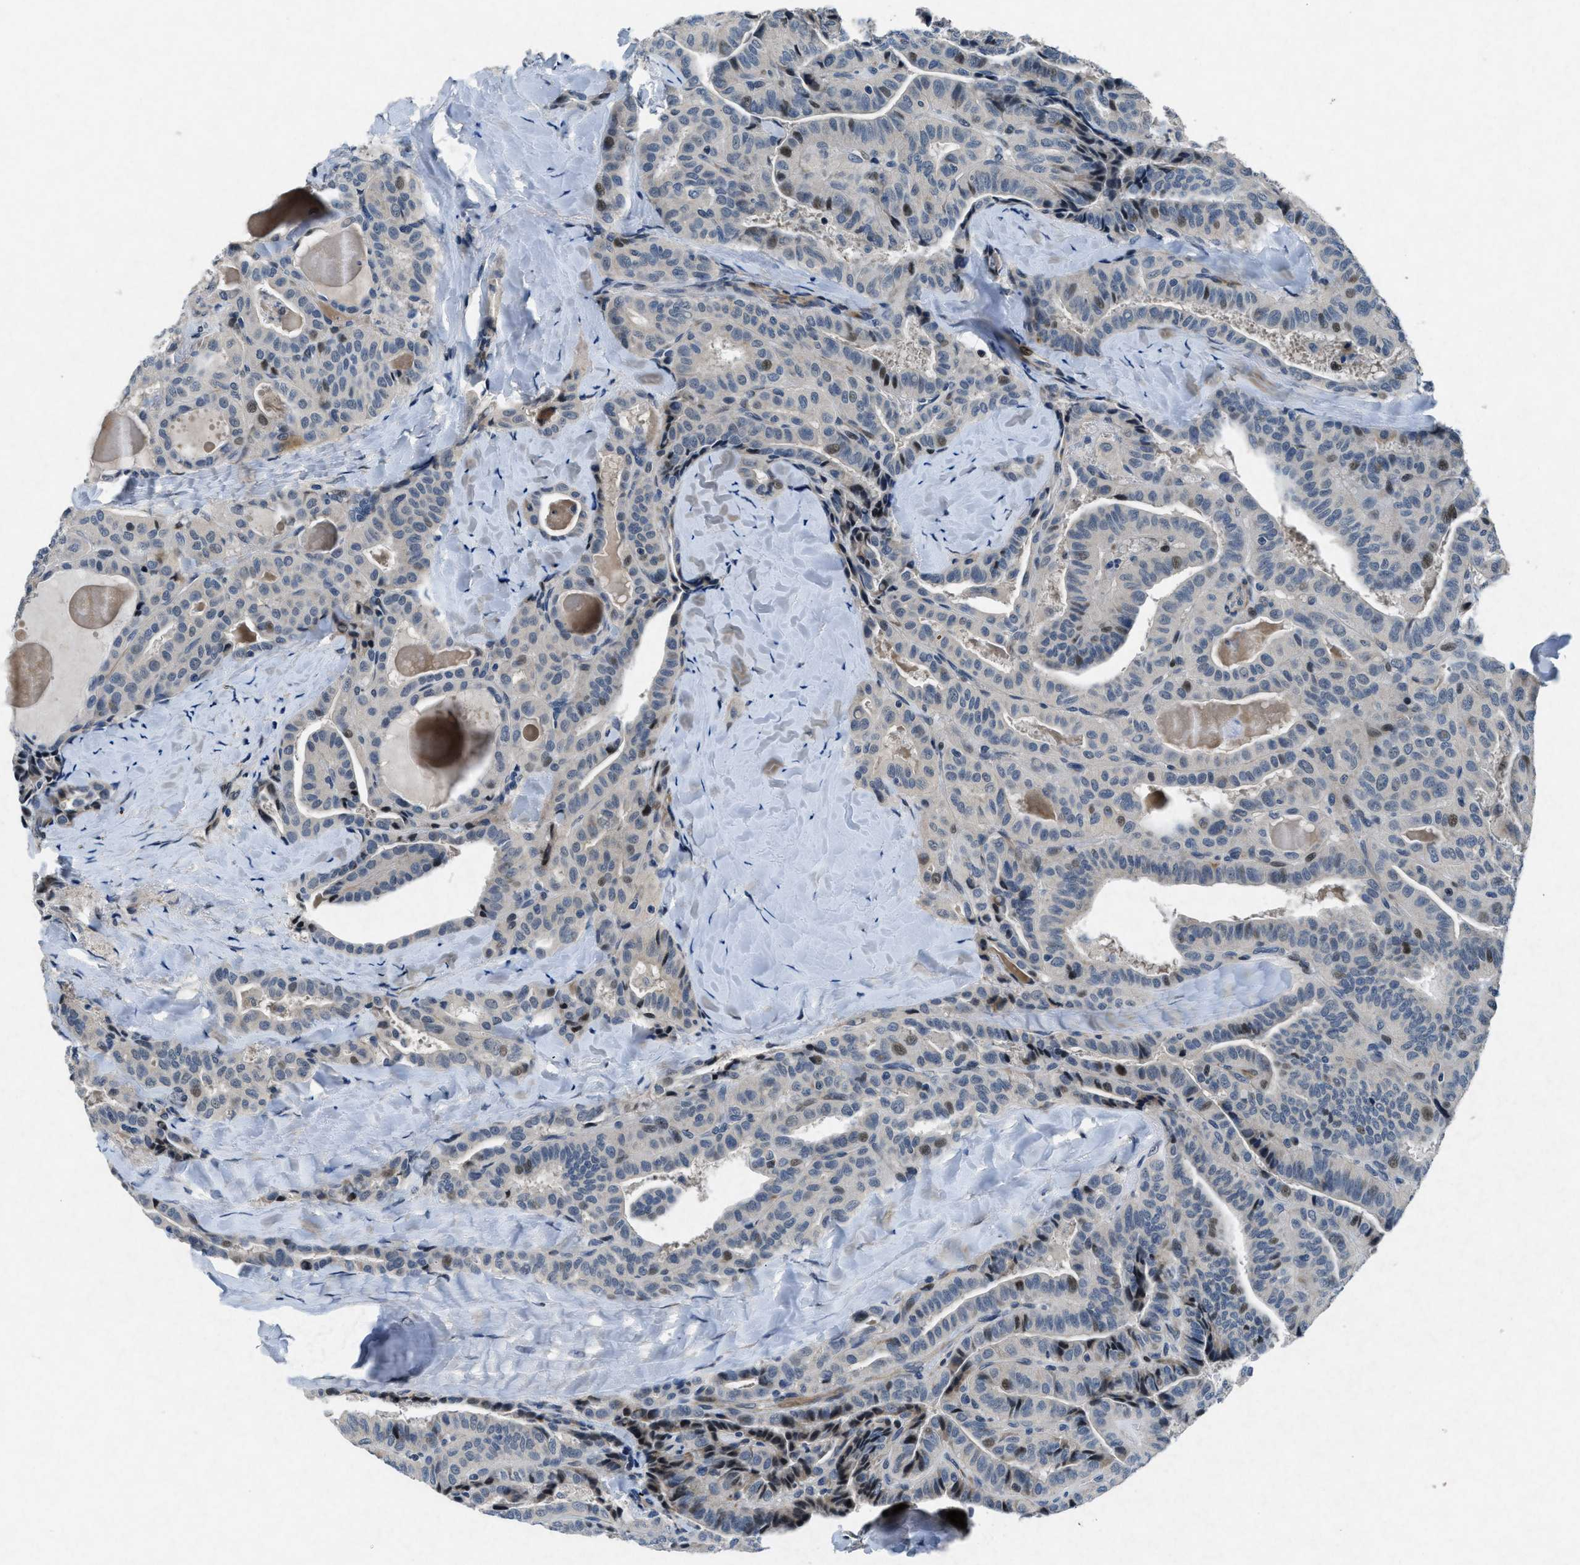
{"staining": {"intensity": "moderate", "quantity": "25%-75%", "location": "nuclear"}, "tissue": "thyroid cancer", "cell_type": "Tumor cells", "image_type": "cancer", "snomed": [{"axis": "morphology", "description": "Papillary adenocarcinoma, NOS"}, {"axis": "topography", "description": "Thyroid gland"}], "caption": "Immunohistochemical staining of human thyroid cancer exhibits medium levels of moderate nuclear protein staining in approximately 25%-75% of tumor cells. The staining is performed using DAB (3,3'-diaminobenzidine) brown chromogen to label protein expression. The nuclei are counter-stained blue using hematoxylin.", "gene": "PHLDA1", "patient": {"sex": "male", "age": 77}}